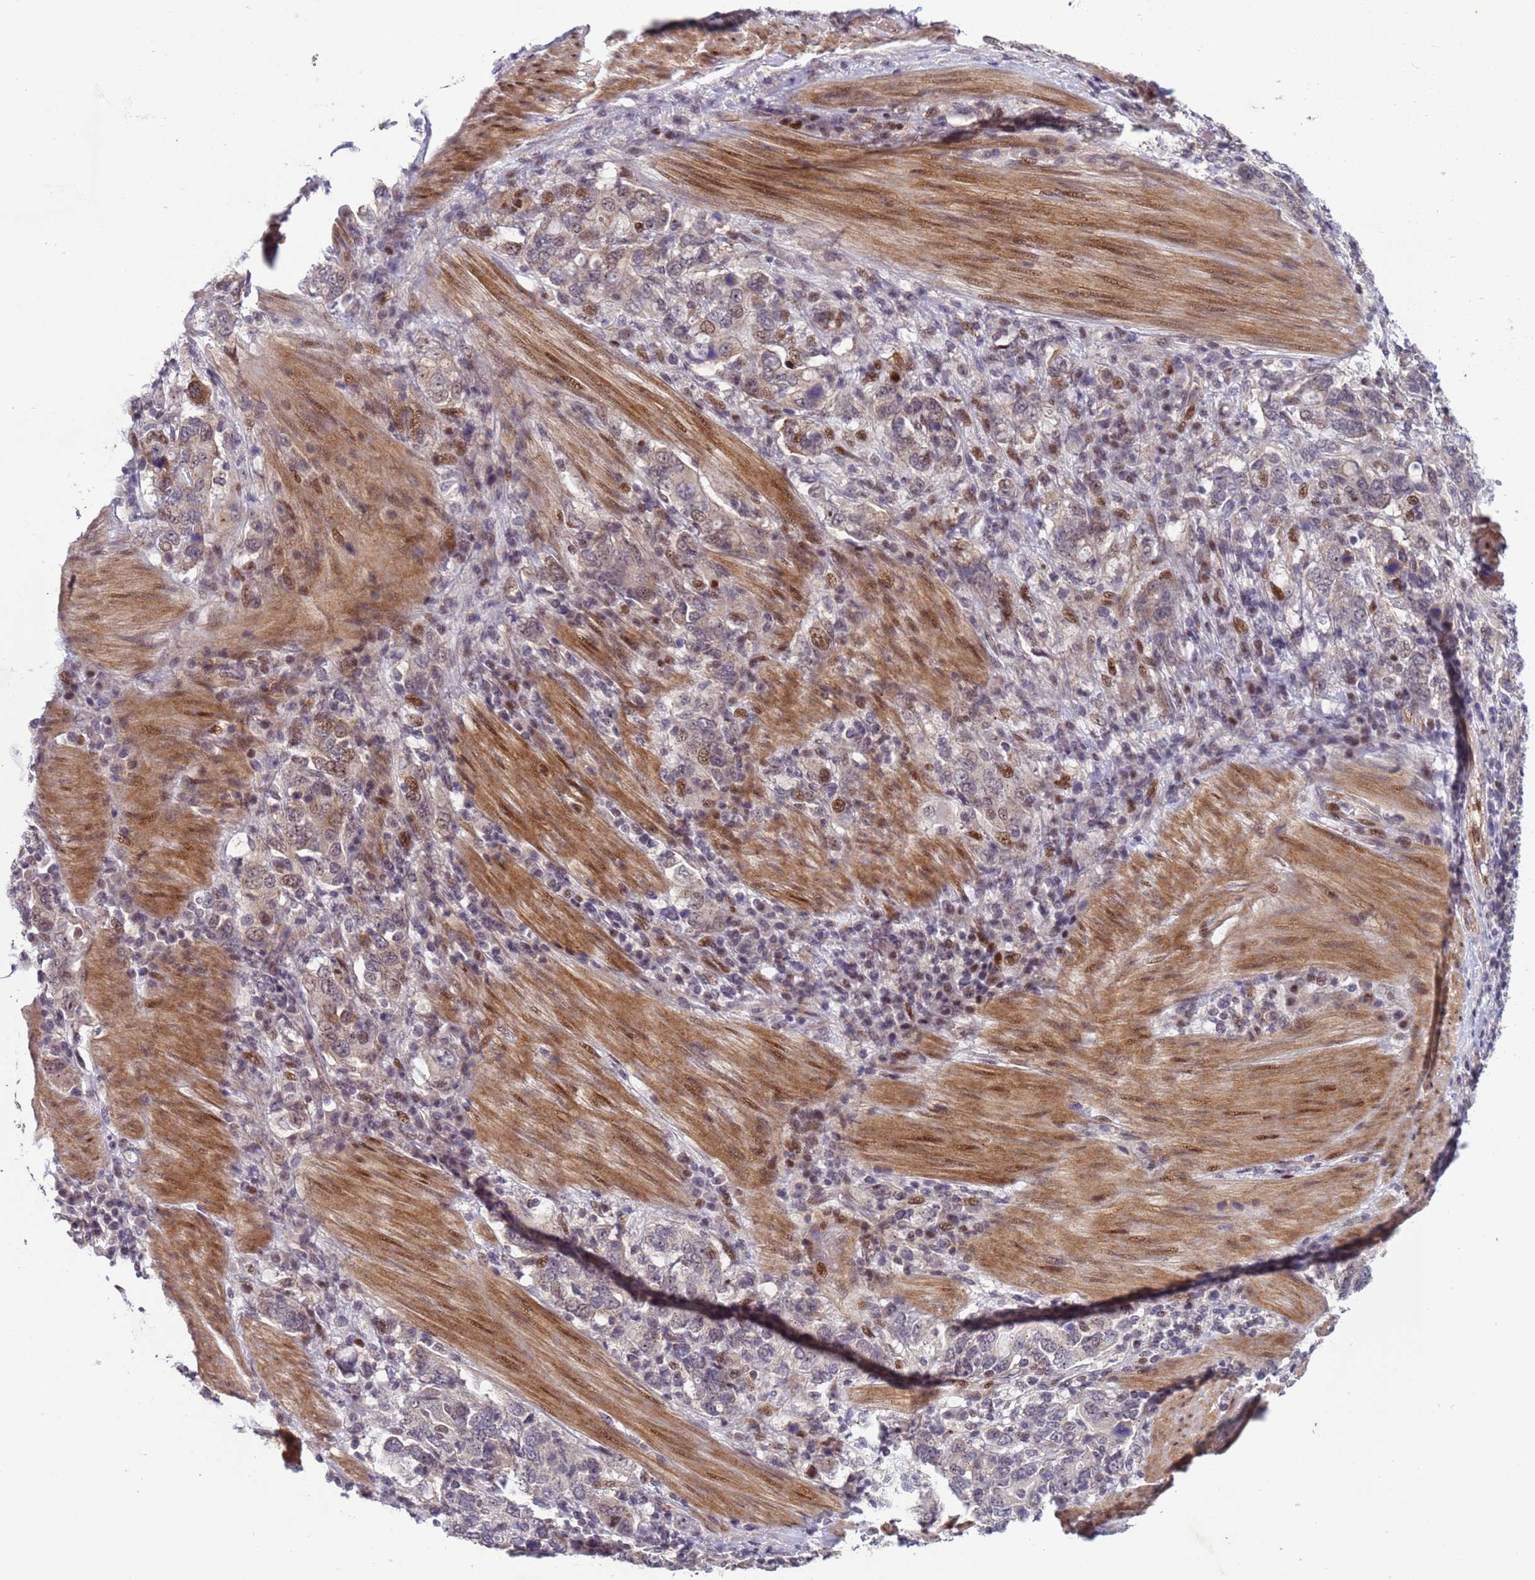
{"staining": {"intensity": "weak", "quantity": "<25%", "location": "nuclear"}, "tissue": "stomach cancer", "cell_type": "Tumor cells", "image_type": "cancer", "snomed": [{"axis": "morphology", "description": "Adenocarcinoma, NOS"}, {"axis": "topography", "description": "Stomach, upper"}, {"axis": "topography", "description": "Stomach"}], "caption": "Immunohistochemistry image of neoplastic tissue: human stomach adenocarcinoma stained with DAB (3,3'-diaminobenzidine) displays no significant protein staining in tumor cells.", "gene": "SHC3", "patient": {"sex": "male", "age": 62}}